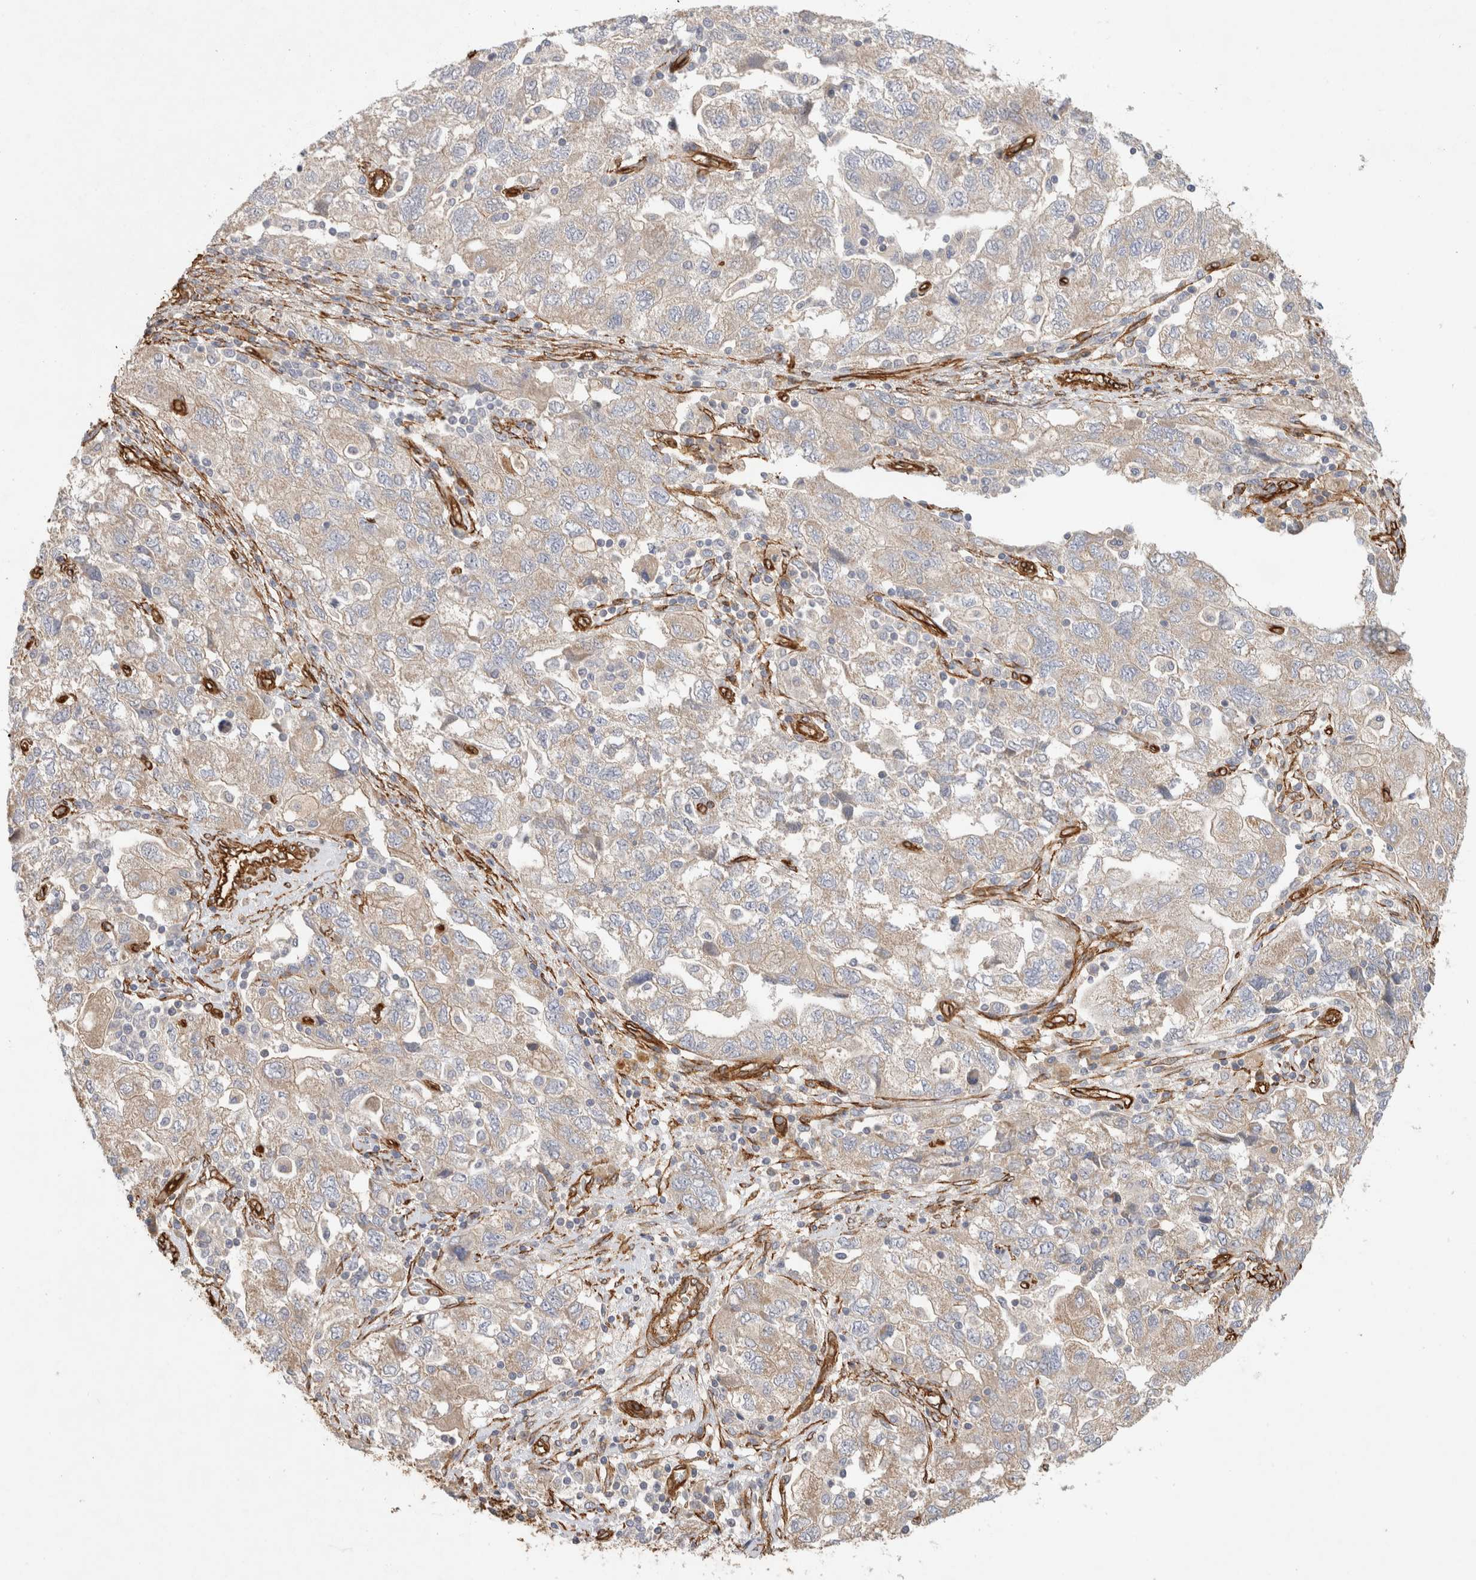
{"staining": {"intensity": "weak", "quantity": "<25%", "location": "cytoplasmic/membranous"}, "tissue": "ovarian cancer", "cell_type": "Tumor cells", "image_type": "cancer", "snomed": [{"axis": "morphology", "description": "Carcinoma, NOS"}, {"axis": "morphology", "description": "Cystadenocarcinoma, serous, NOS"}, {"axis": "topography", "description": "Ovary"}], "caption": "This micrograph is of ovarian cancer stained with immunohistochemistry (IHC) to label a protein in brown with the nuclei are counter-stained blue. There is no positivity in tumor cells.", "gene": "JMJD4", "patient": {"sex": "female", "age": 69}}